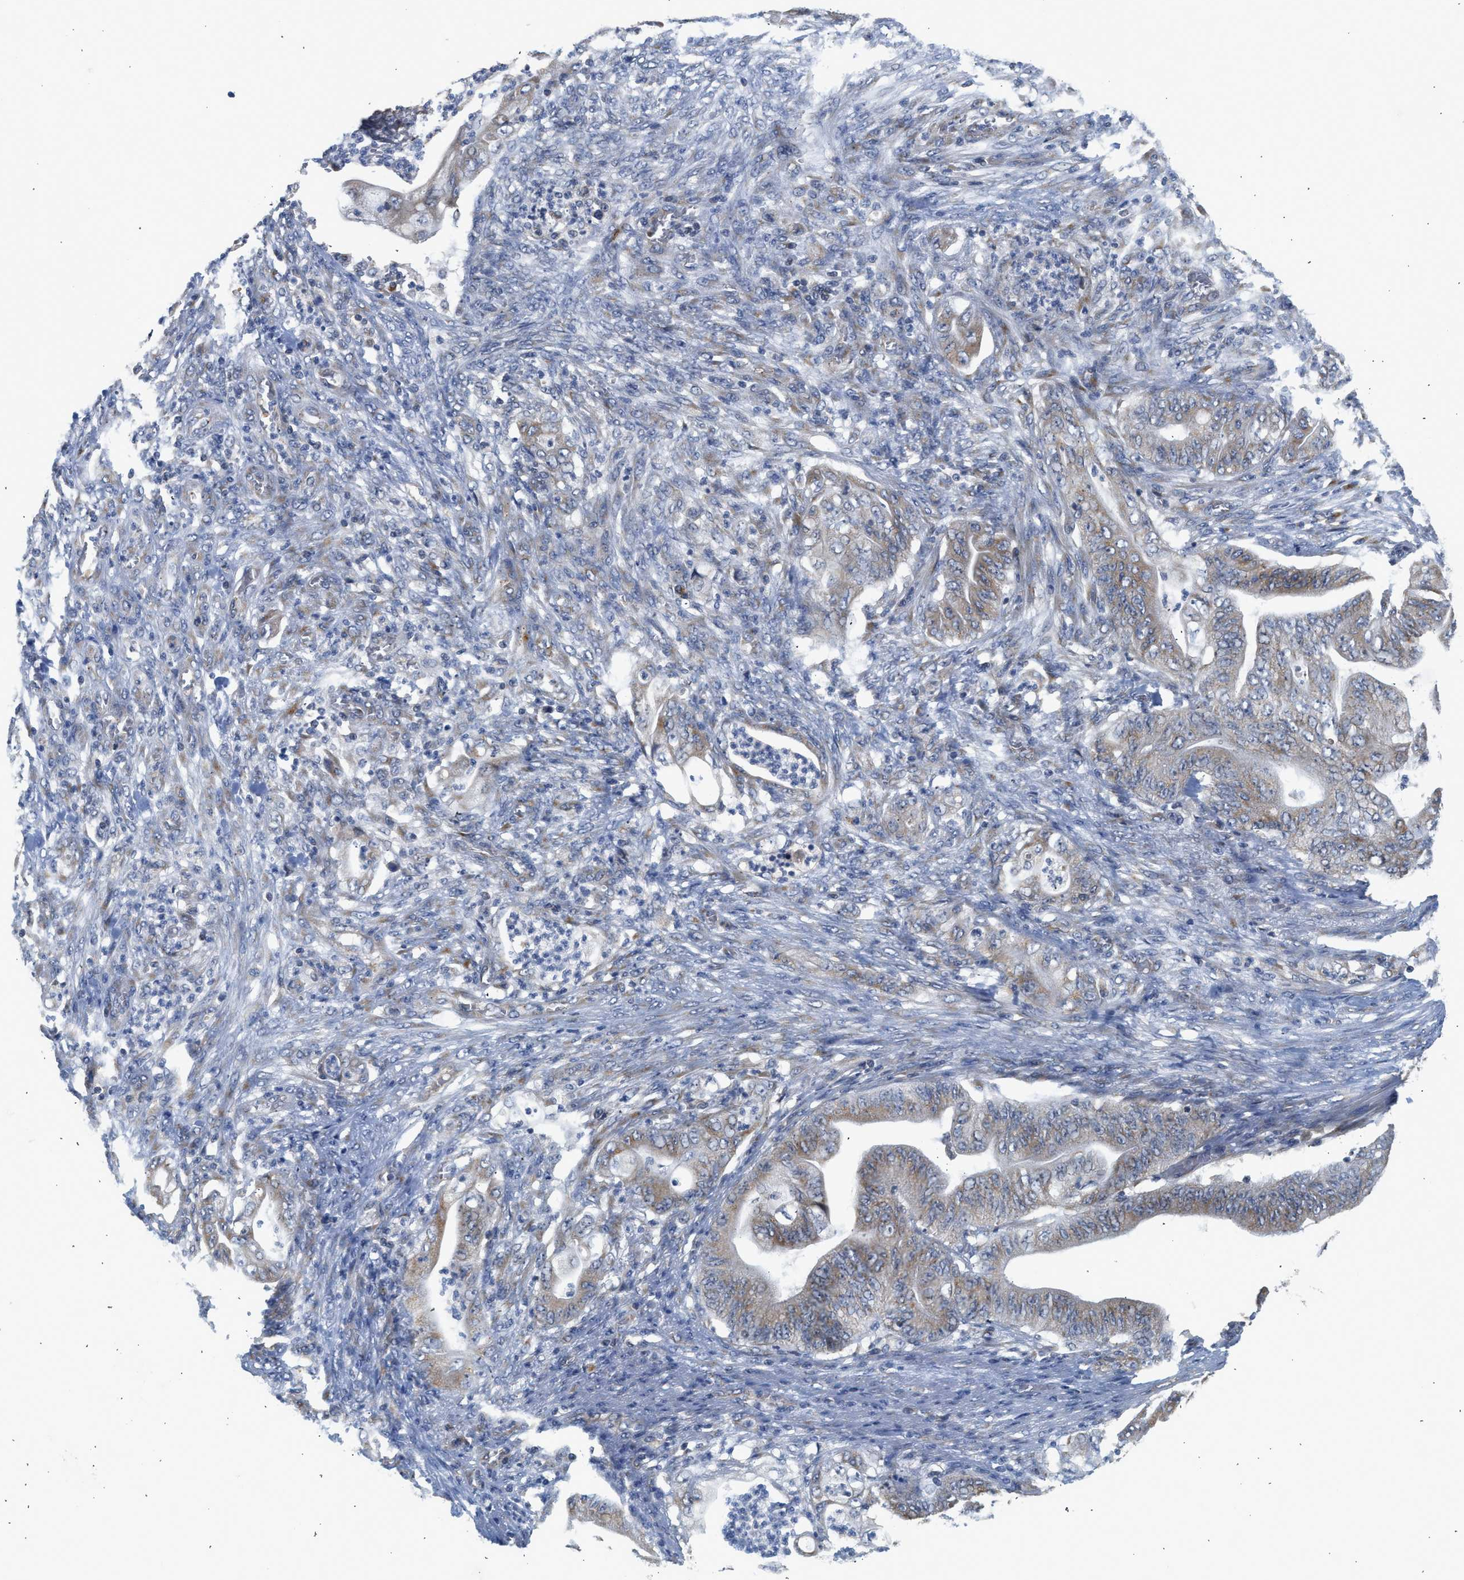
{"staining": {"intensity": "weak", "quantity": "25%-75%", "location": "cytoplasmic/membranous"}, "tissue": "stomach cancer", "cell_type": "Tumor cells", "image_type": "cancer", "snomed": [{"axis": "morphology", "description": "Adenocarcinoma, NOS"}, {"axis": "topography", "description": "Stomach"}], "caption": "An immunohistochemistry (IHC) micrograph of neoplastic tissue is shown. Protein staining in brown labels weak cytoplasmic/membranous positivity in stomach cancer (adenocarcinoma) within tumor cells.", "gene": "PIM1", "patient": {"sex": "female", "age": 73}}